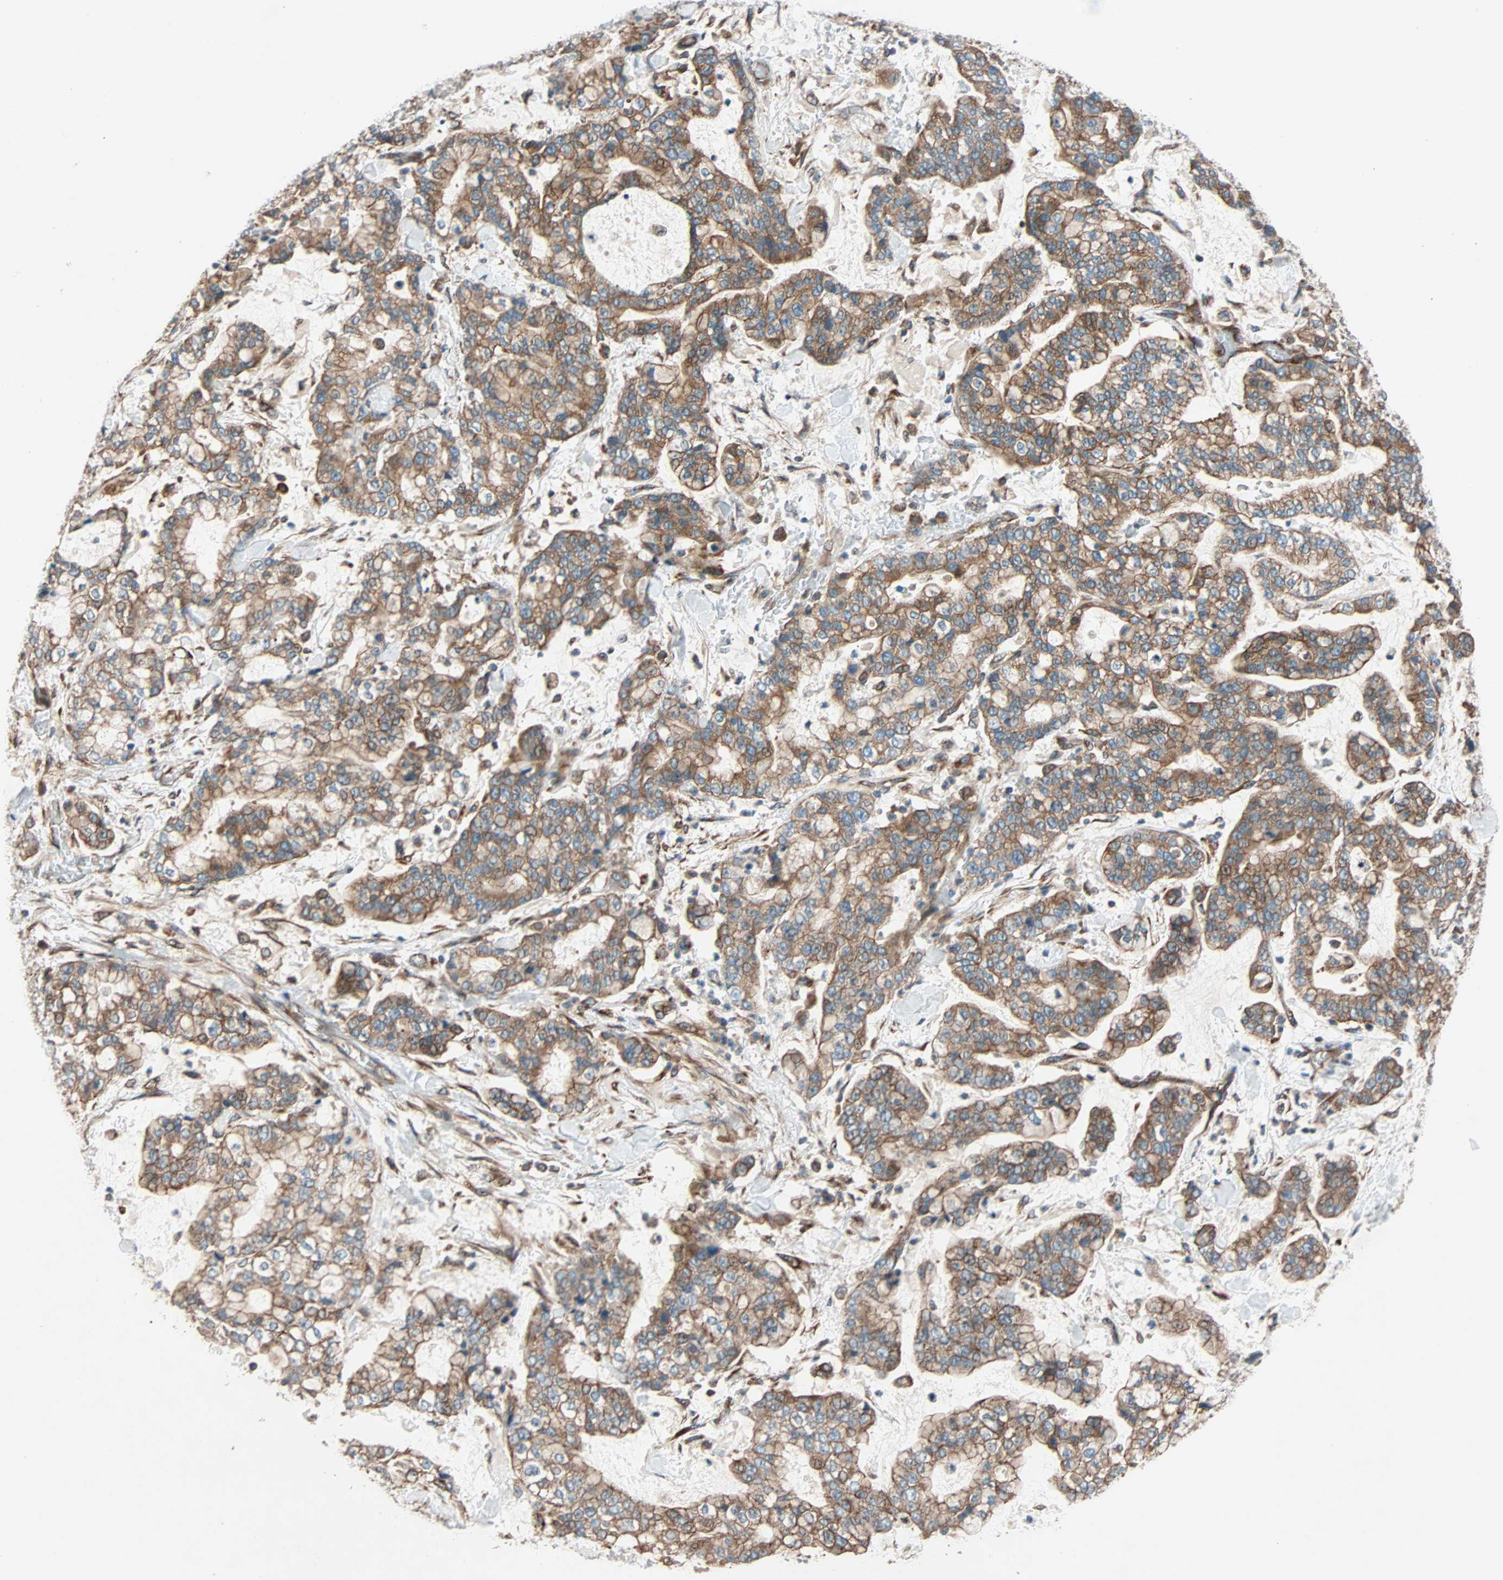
{"staining": {"intensity": "moderate", "quantity": ">75%", "location": "cytoplasmic/membranous"}, "tissue": "stomach cancer", "cell_type": "Tumor cells", "image_type": "cancer", "snomed": [{"axis": "morphology", "description": "Normal tissue, NOS"}, {"axis": "morphology", "description": "Adenocarcinoma, NOS"}, {"axis": "topography", "description": "Stomach, upper"}, {"axis": "topography", "description": "Stomach"}], "caption": "This photomicrograph demonstrates stomach cancer (adenocarcinoma) stained with immunohistochemistry to label a protein in brown. The cytoplasmic/membranous of tumor cells show moderate positivity for the protein. Nuclei are counter-stained blue.", "gene": "PHYH", "patient": {"sex": "male", "age": 76}}